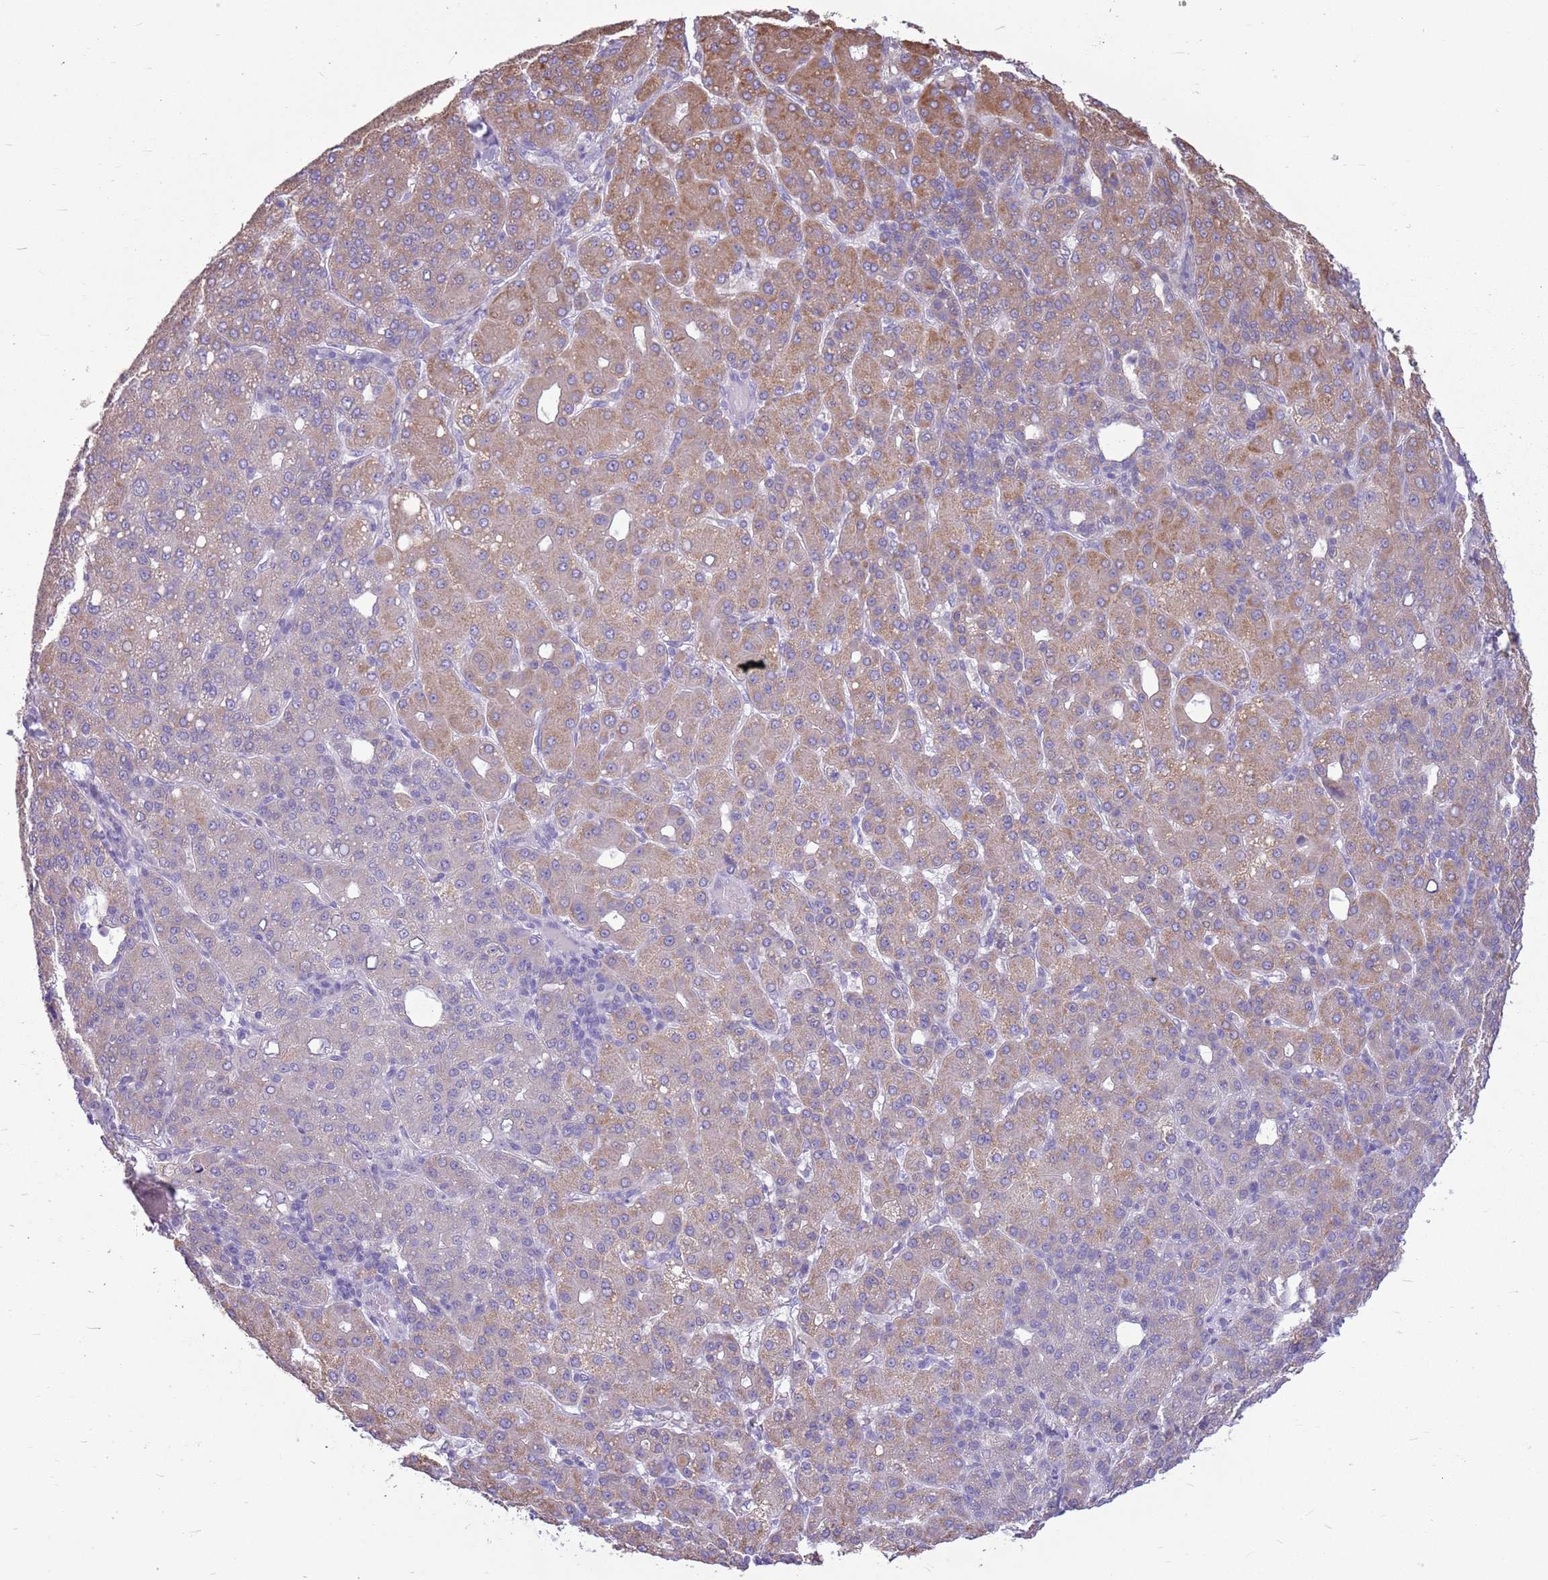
{"staining": {"intensity": "moderate", "quantity": "25%-75%", "location": "cytoplasmic/membranous"}, "tissue": "liver cancer", "cell_type": "Tumor cells", "image_type": "cancer", "snomed": [{"axis": "morphology", "description": "Carcinoma, Hepatocellular, NOS"}, {"axis": "topography", "description": "Liver"}], "caption": "An immunohistochemistry (IHC) image of neoplastic tissue is shown. Protein staining in brown labels moderate cytoplasmic/membranous positivity in liver cancer within tumor cells. The staining was performed using DAB (3,3'-diaminobenzidine) to visualize the protein expression in brown, while the nuclei were stained in blue with hematoxylin (Magnification: 20x).", "gene": "KCTD19", "patient": {"sex": "male", "age": 65}}